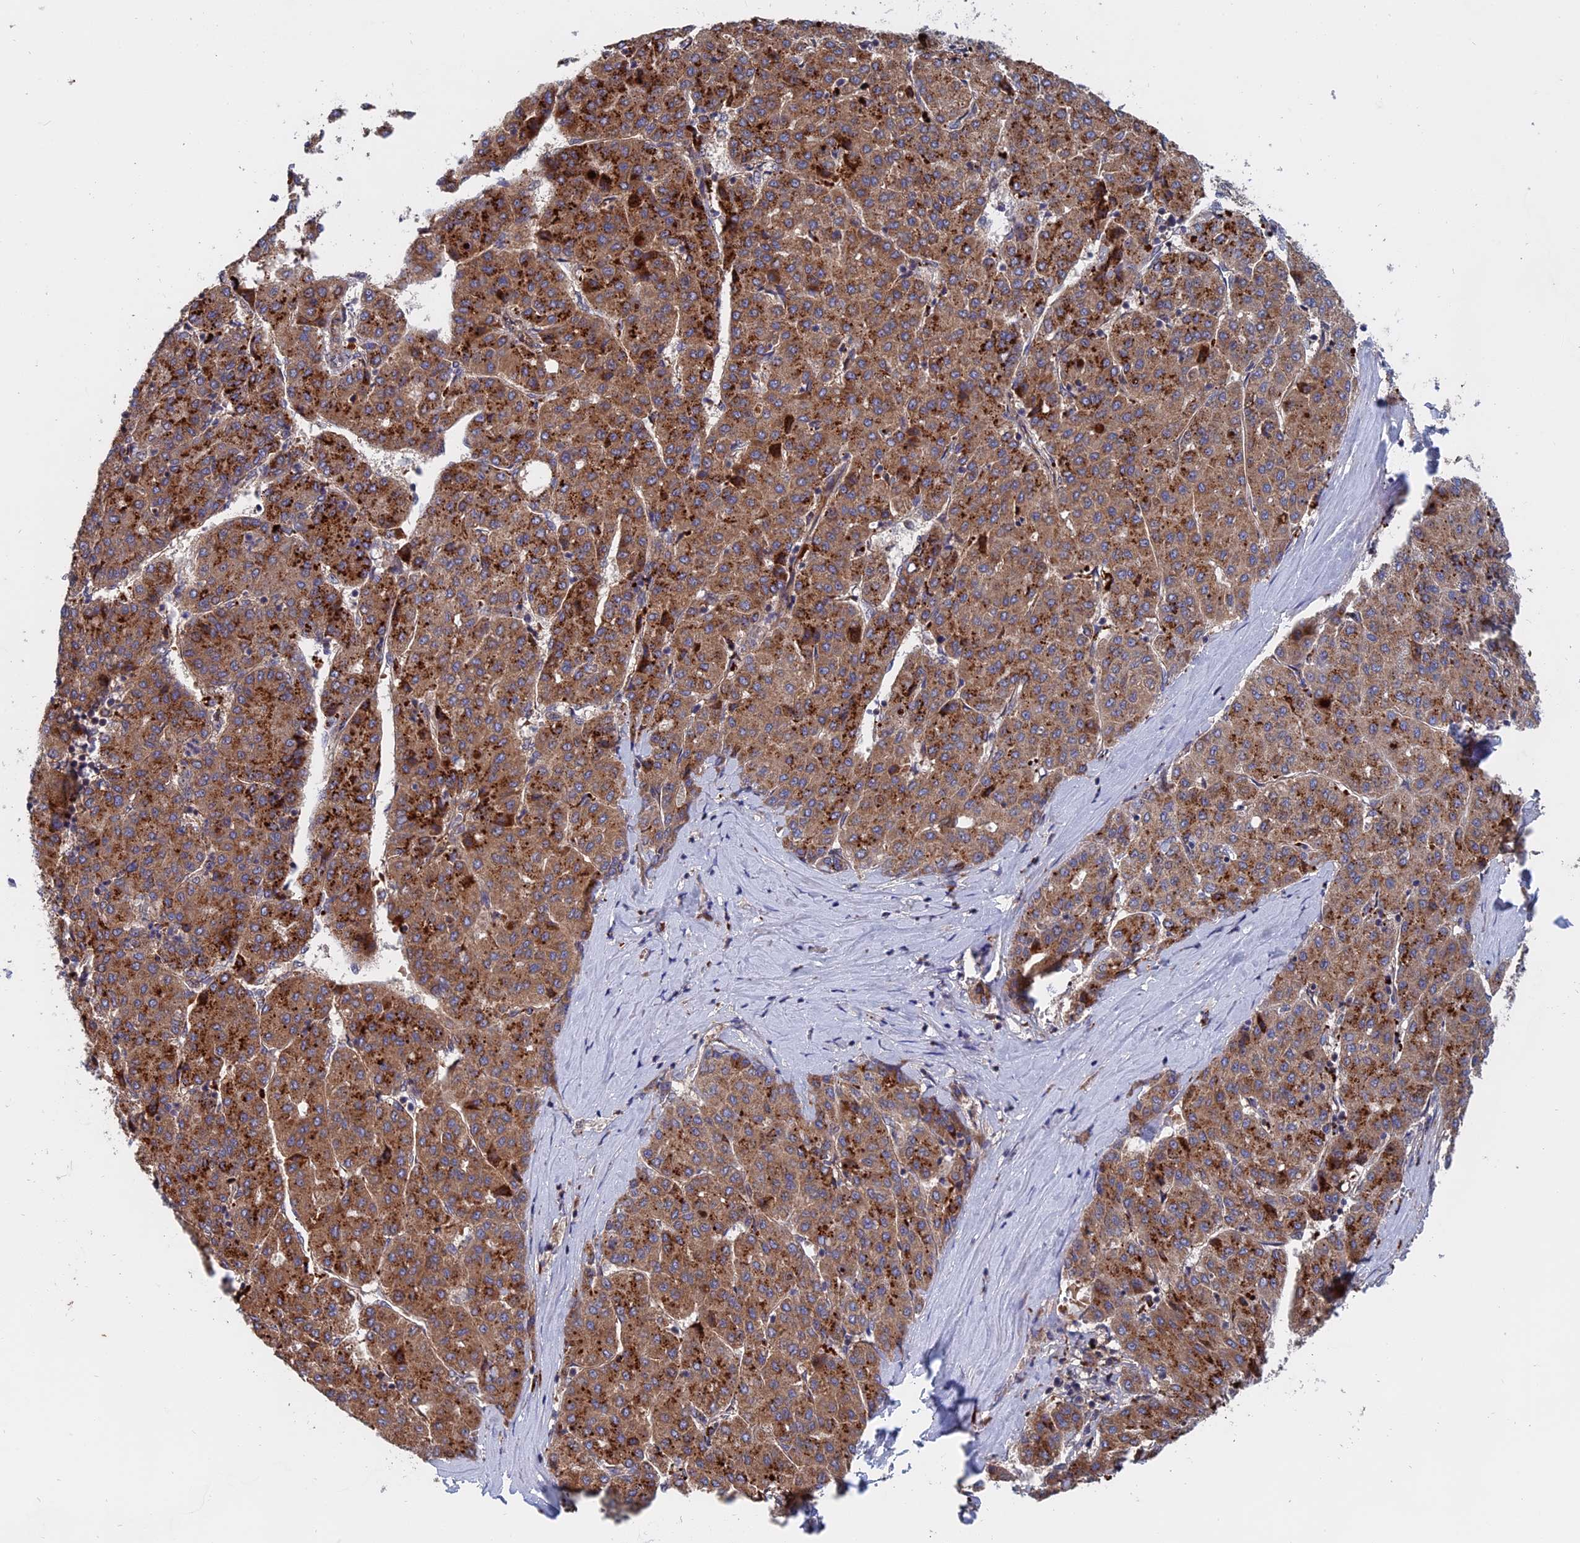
{"staining": {"intensity": "moderate", "quantity": ">75%", "location": "cytoplasmic/membranous"}, "tissue": "liver cancer", "cell_type": "Tumor cells", "image_type": "cancer", "snomed": [{"axis": "morphology", "description": "Carcinoma, Hepatocellular, NOS"}, {"axis": "topography", "description": "Liver"}], "caption": "IHC image of liver cancer stained for a protein (brown), which shows medium levels of moderate cytoplasmic/membranous positivity in approximately >75% of tumor cells.", "gene": "TRAPPC2L", "patient": {"sex": "male", "age": 65}}